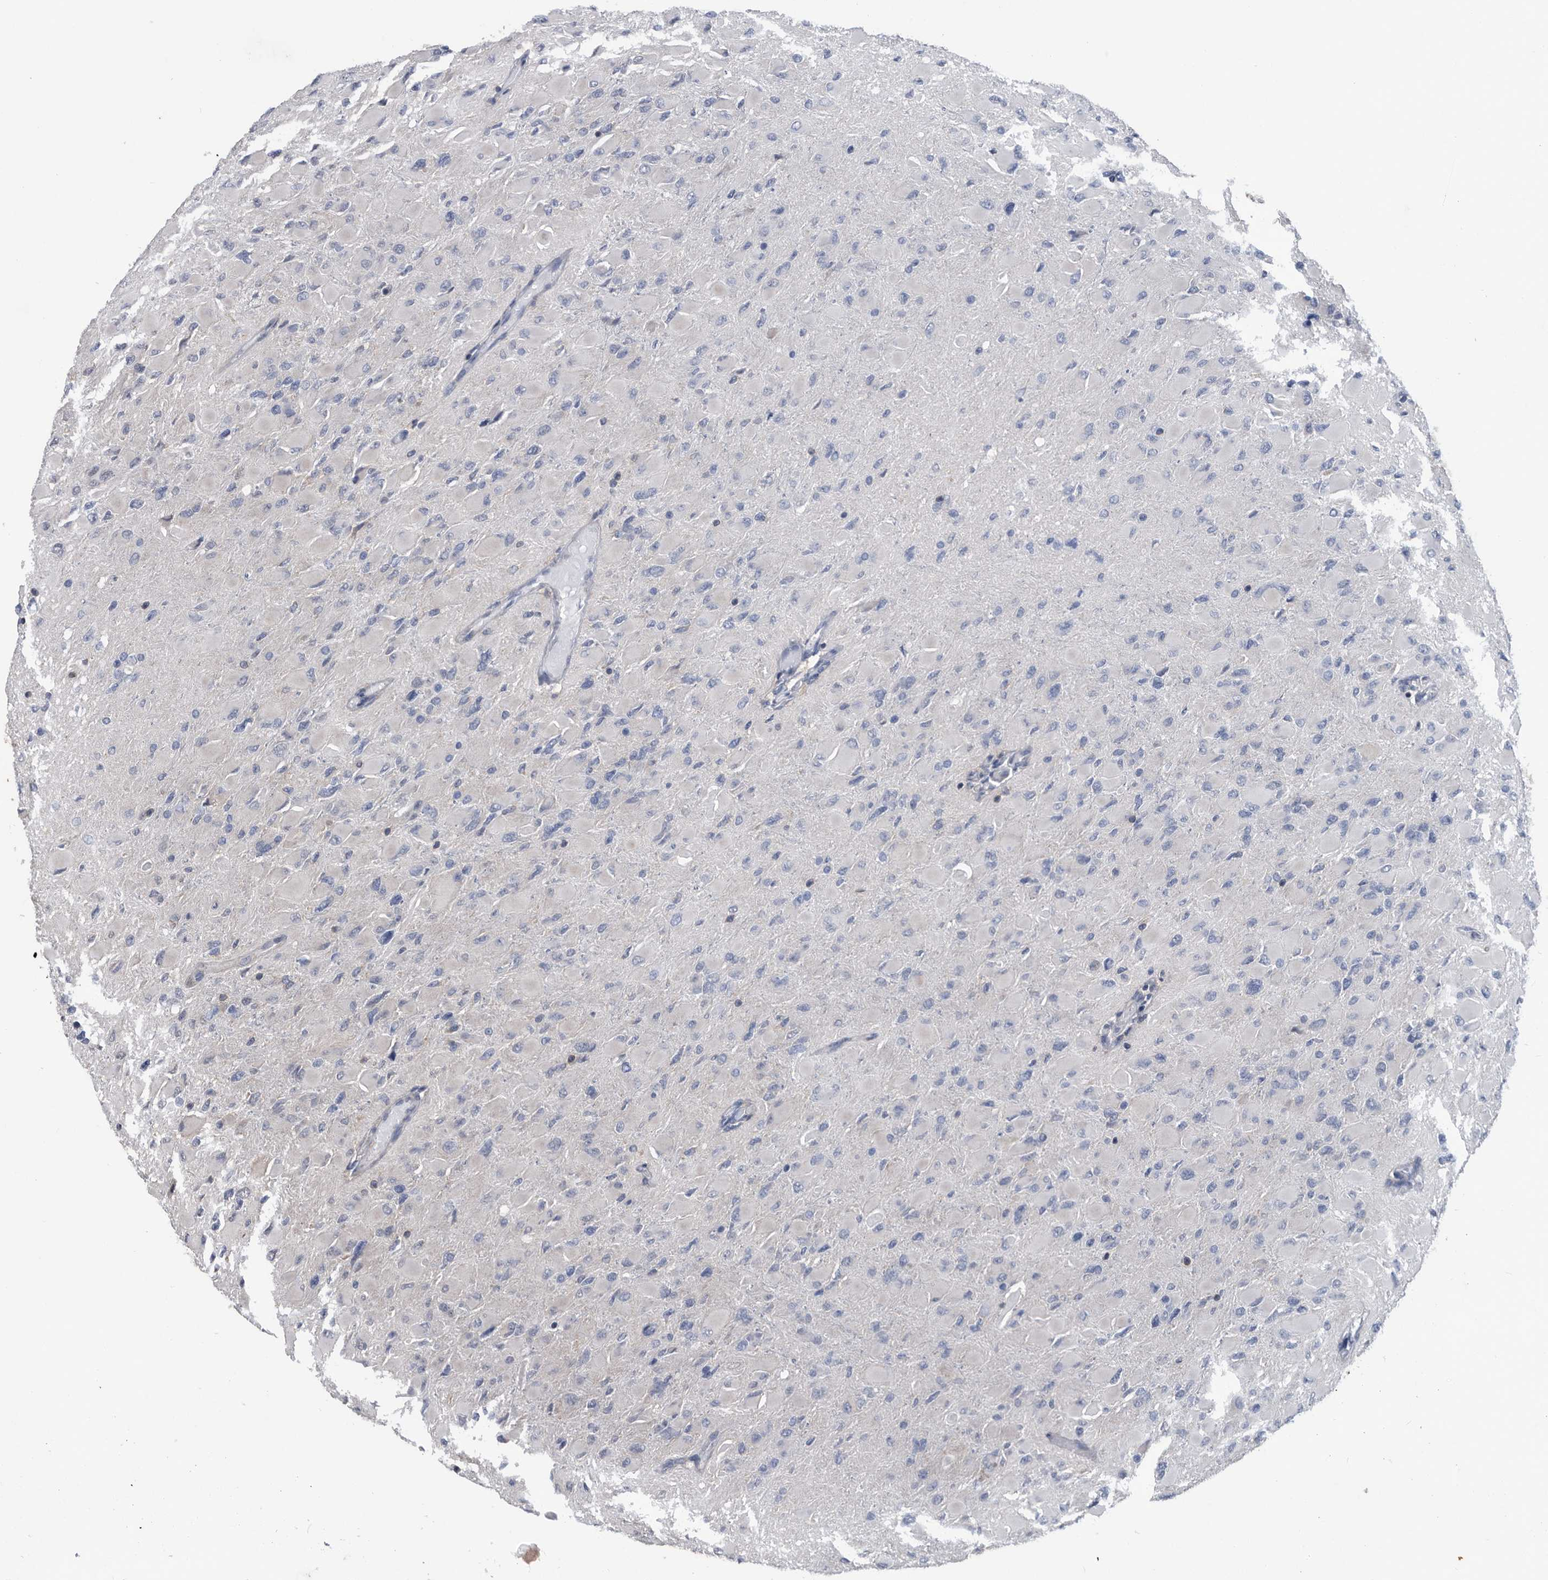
{"staining": {"intensity": "negative", "quantity": "none", "location": "none"}, "tissue": "glioma", "cell_type": "Tumor cells", "image_type": "cancer", "snomed": [{"axis": "morphology", "description": "Glioma, malignant, High grade"}, {"axis": "topography", "description": "Cerebral cortex"}], "caption": "Human malignant high-grade glioma stained for a protein using immunohistochemistry demonstrates no staining in tumor cells.", "gene": "NRBP1", "patient": {"sex": "female", "age": 36}}